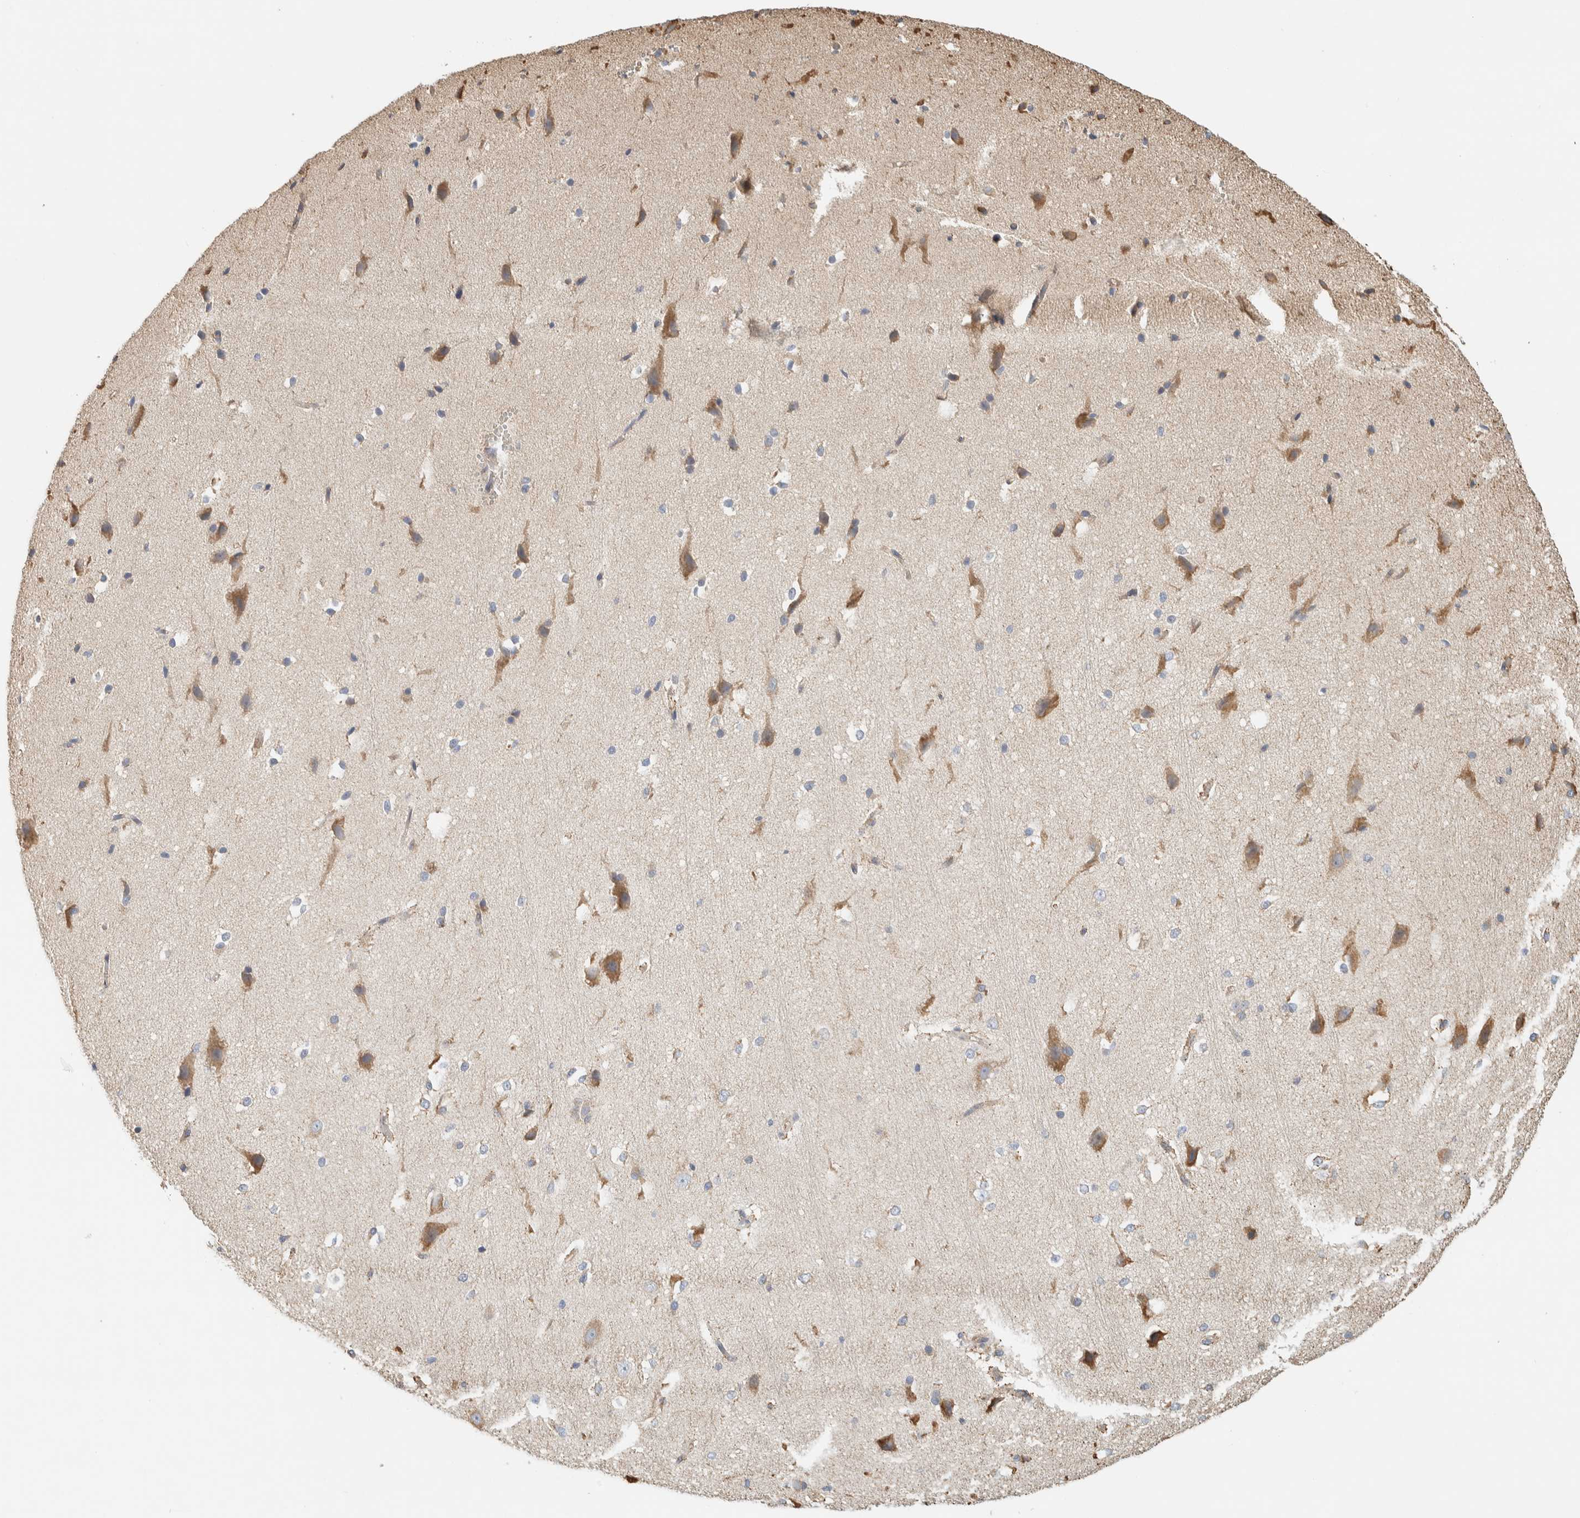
{"staining": {"intensity": "negative", "quantity": "none", "location": "none"}, "tissue": "cerebral cortex", "cell_type": "Endothelial cells", "image_type": "normal", "snomed": [{"axis": "morphology", "description": "Normal tissue, NOS"}, {"axis": "morphology", "description": "Developmental malformation"}, {"axis": "topography", "description": "Cerebral cortex"}], "caption": "Endothelial cells are negative for protein expression in unremarkable human cerebral cortex. (Brightfield microscopy of DAB IHC at high magnification).", "gene": "RAB11FIP1", "patient": {"sex": "female", "age": 30}}